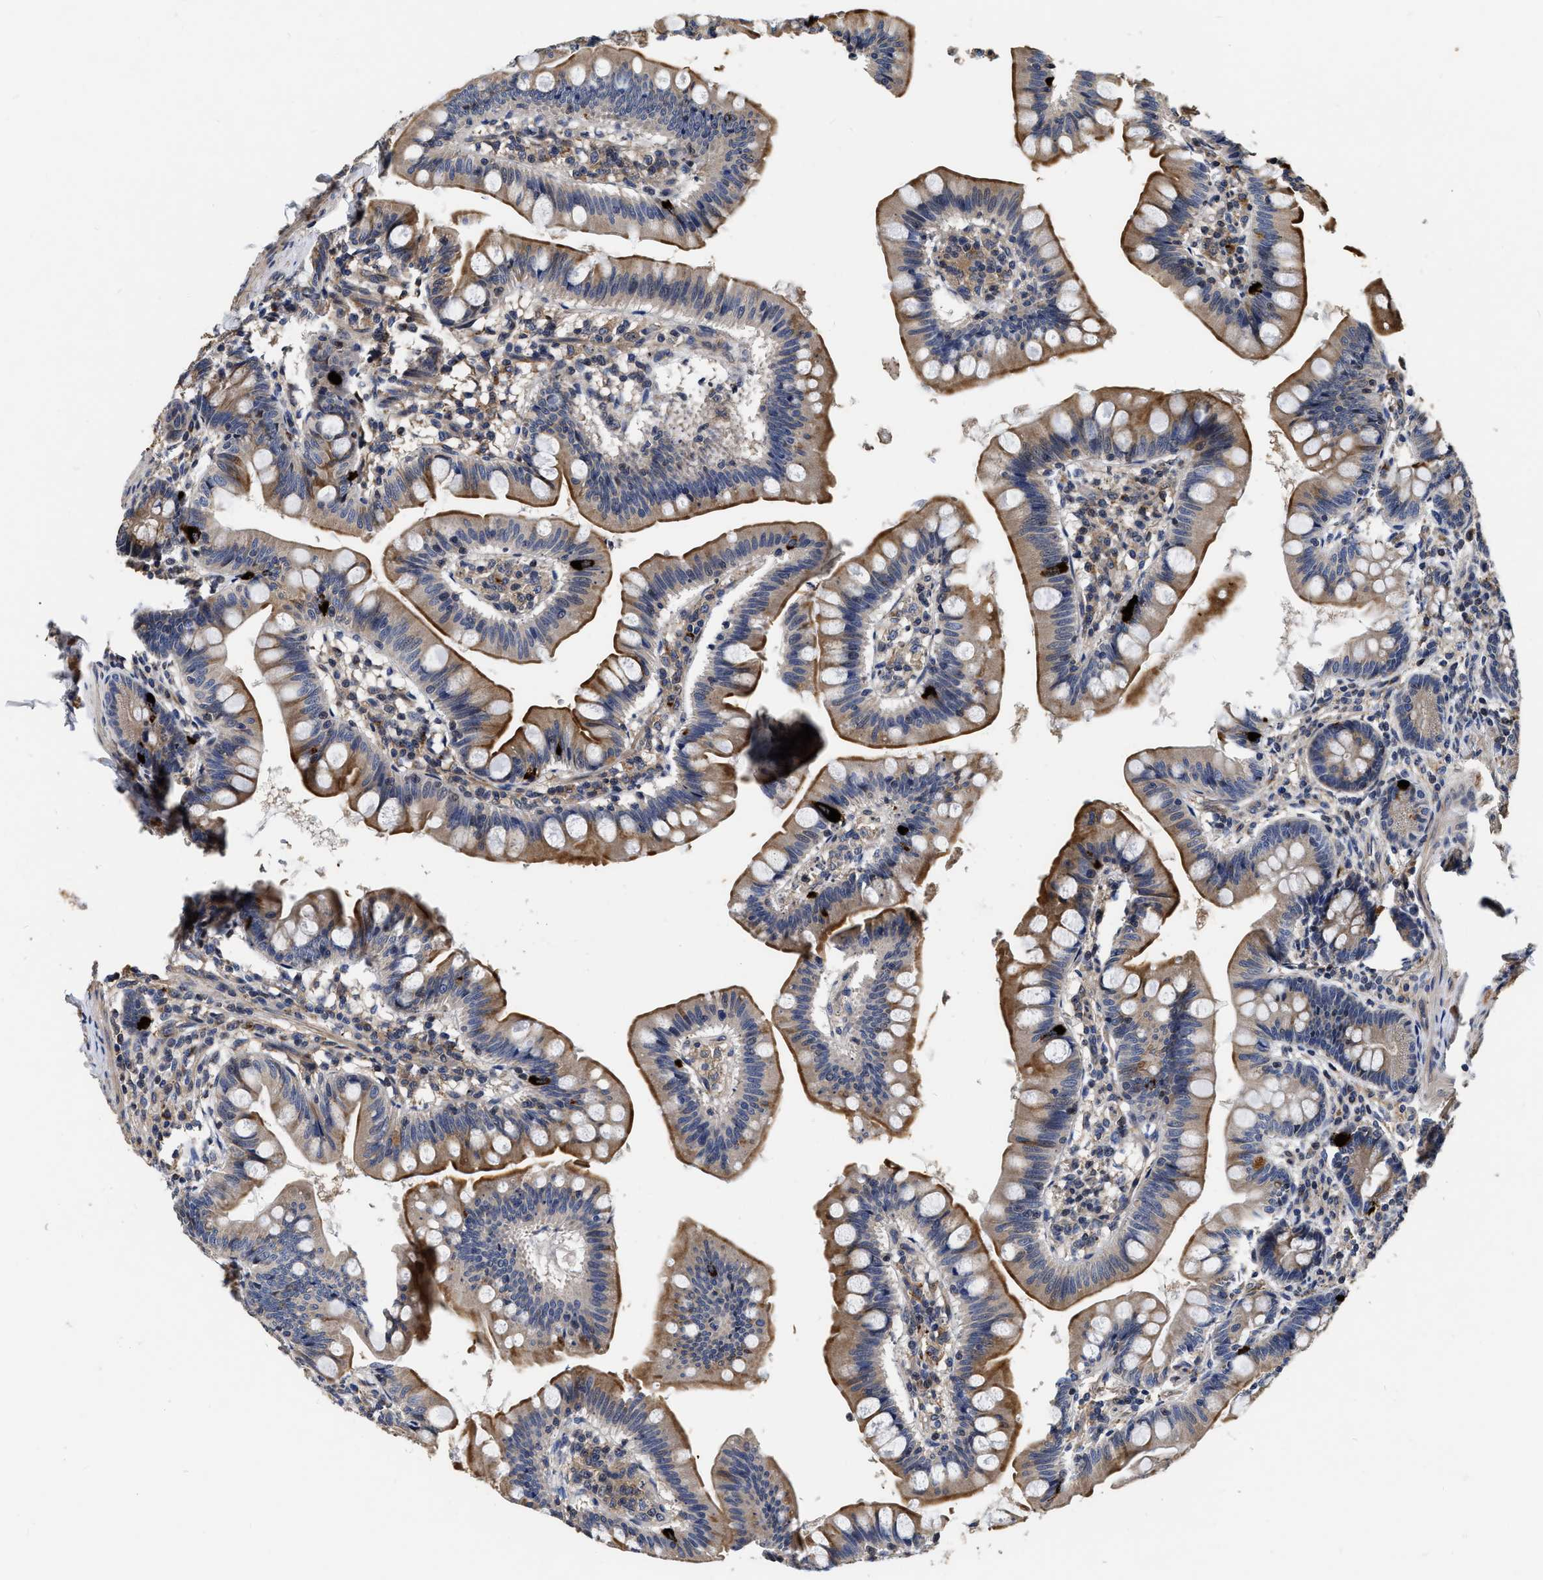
{"staining": {"intensity": "strong", "quantity": ">75%", "location": "cytoplasmic/membranous"}, "tissue": "small intestine", "cell_type": "Glandular cells", "image_type": "normal", "snomed": [{"axis": "morphology", "description": "Normal tissue, NOS"}, {"axis": "topography", "description": "Small intestine"}], "caption": "Protein expression analysis of unremarkable human small intestine reveals strong cytoplasmic/membranous positivity in about >75% of glandular cells. (DAB IHC with brightfield microscopy, high magnification).", "gene": "ABCG8", "patient": {"sex": "male", "age": 7}}